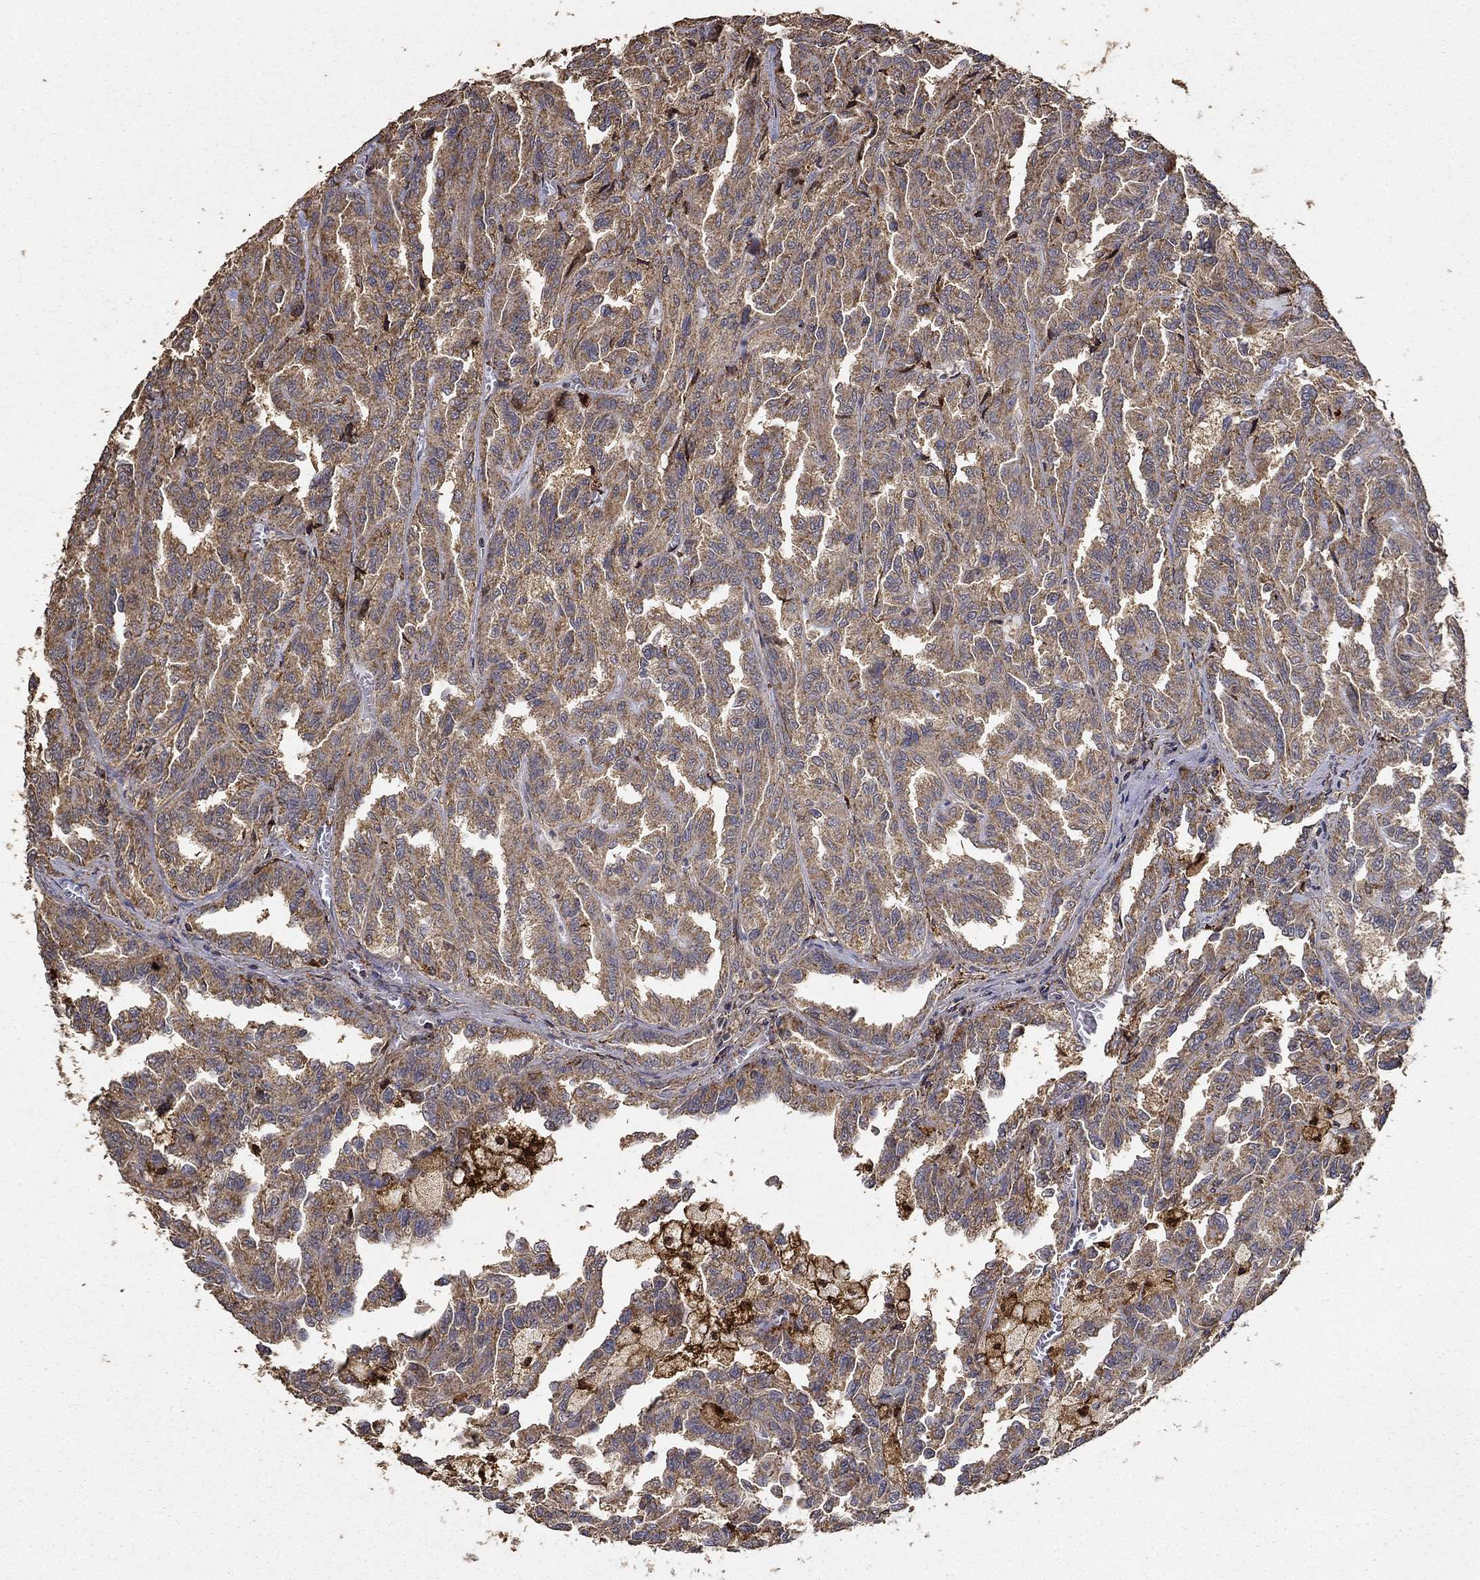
{"staining": {"intensity": "moderate", "quantity": ">75%", "location": "cytoplasmic/membranous"}, "tissue": "renal cancer", "cell_type": "Tumor cells", "image_type": "cancer", "snomed": [{"axis": "morphology", "description": "Adenocarcinoma, NOS"}, {"axis": "topography", "description": "Kidney"}], "caption": "Tumor cells display medium levels of moderate cytoplasmic/membranous staining in about >75% of cells in human renal adenocarcinoma.", "gene": "IFRD1", "patient": {"sex": "male", "age": 79}}